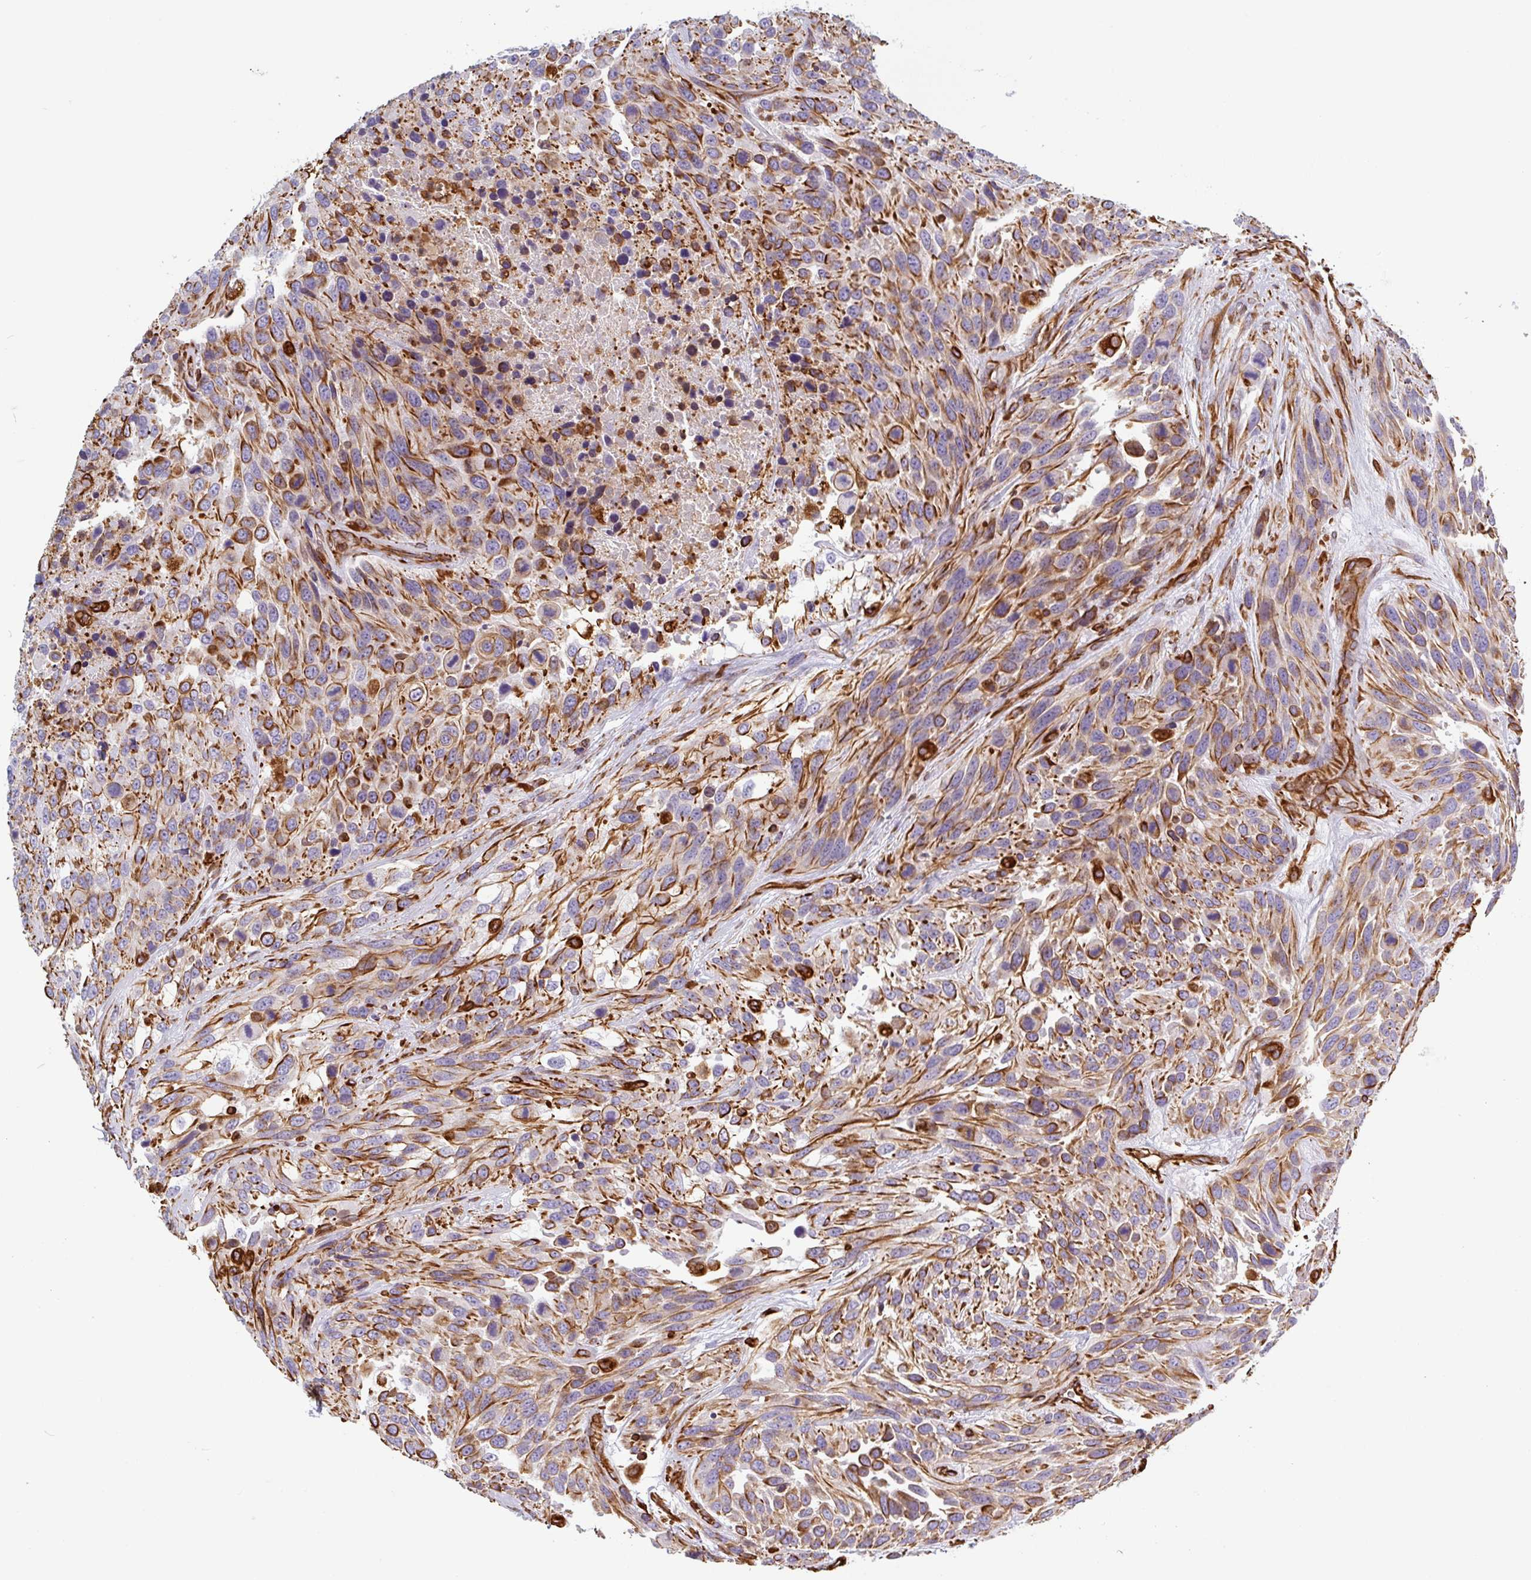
{"staining": {"intensity": "moderate", "quantity": ">75%", "location": "cytoplasmic/membranous"}, "tissue": "urothelial cancer", "cell_type": "Tumor cells", "image_type": "cancer", "snomed": [{"axis": "morphology", "description": "Urothelial carcinoma, High grade"}, {"axis": "topography", "description": "Urinary bladder"}], "caption": "This is a photomicrograph of immunohistochemistry staining of urothelial cancer, which shows moderate expression in the cytoplasmic/membranous of tumor cells.", "gene": "PPFIA1", "patient": {"sex": "female", "age": 70}}